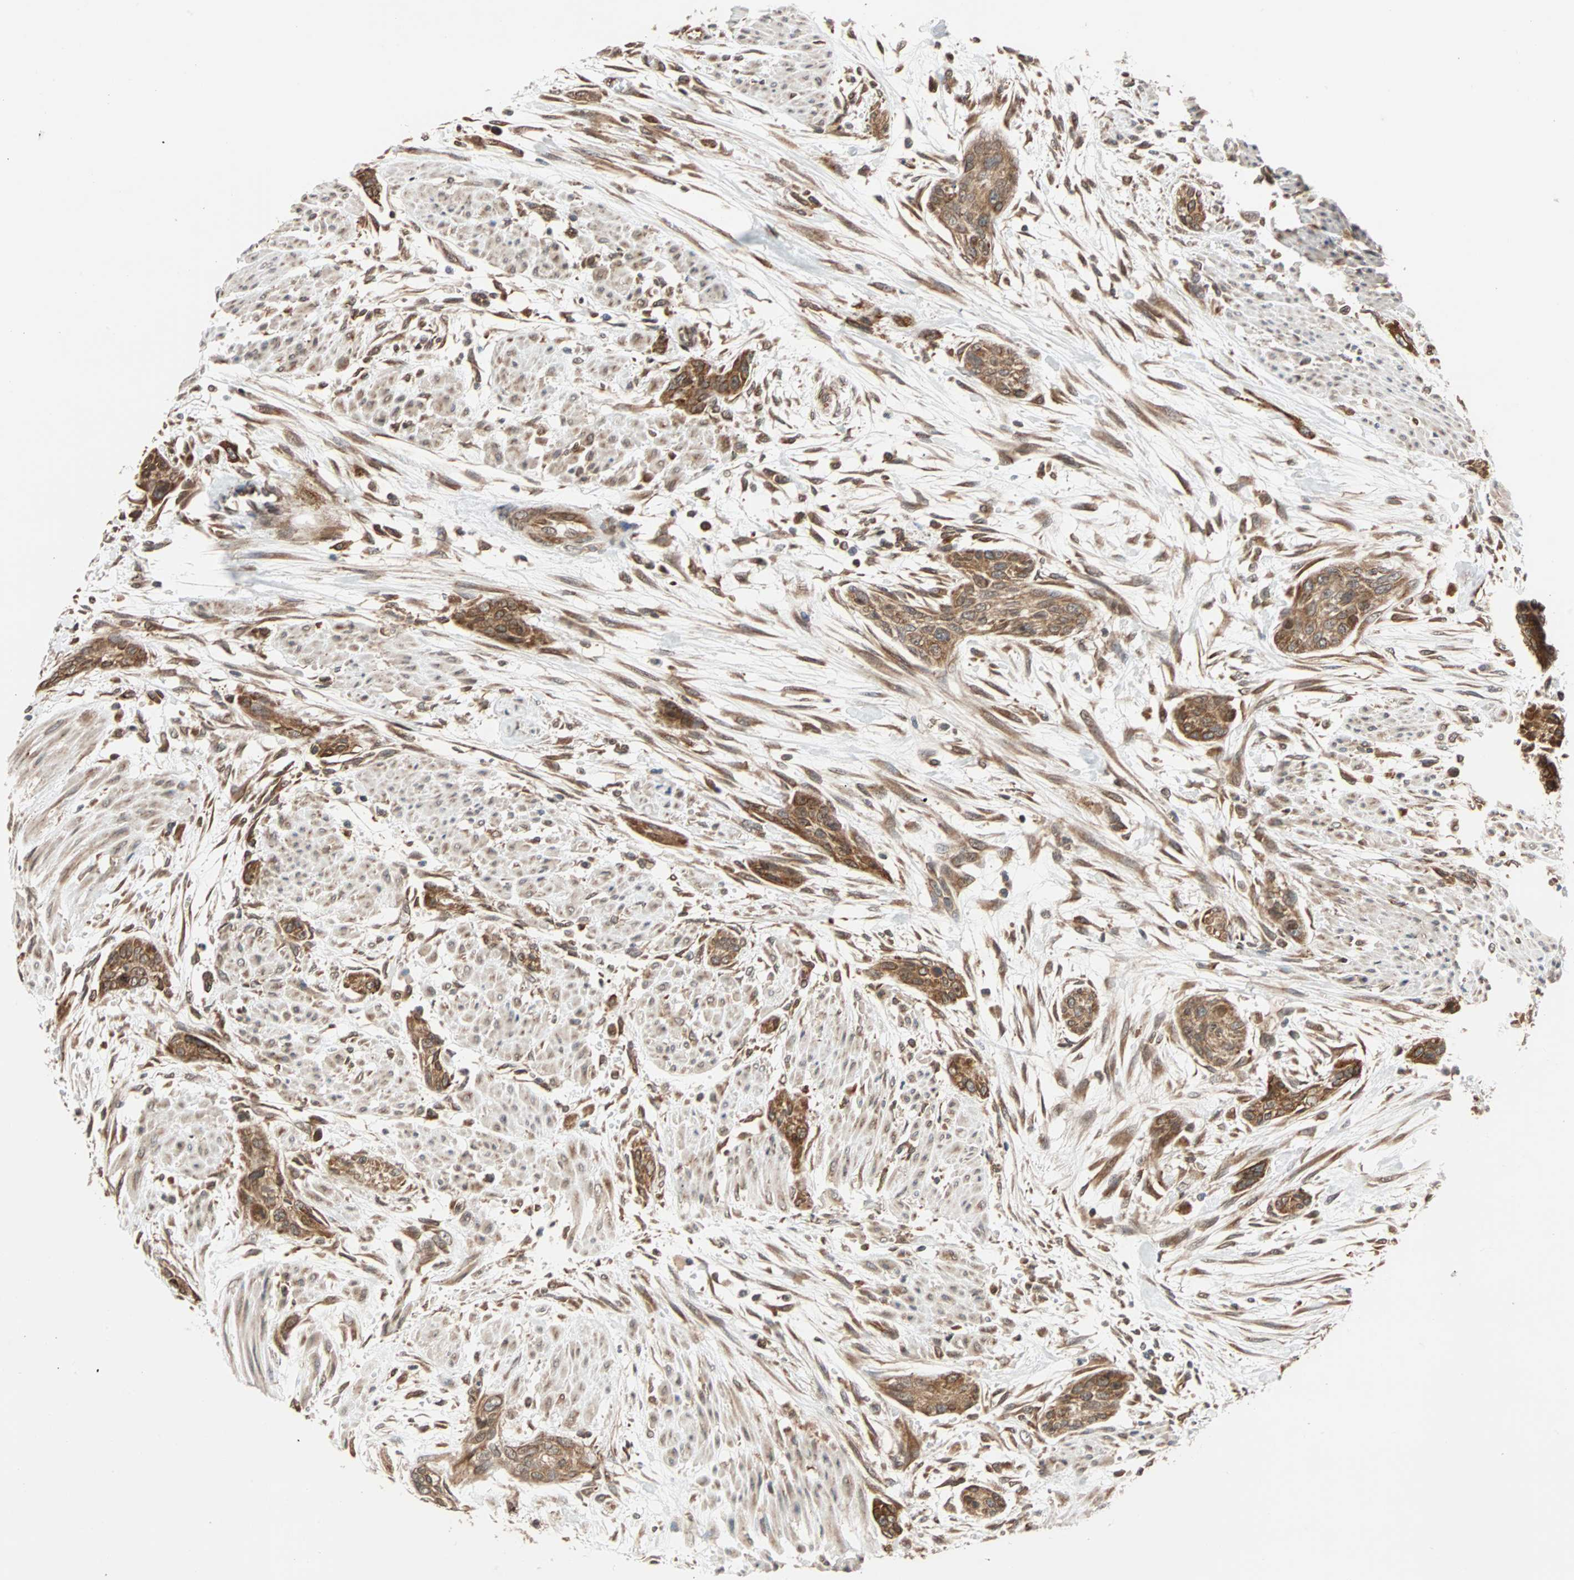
{"staining": {"intensity": "strong", "quantity": ">75%", "location": "cytoplasmic/membranous"}, "tissue": "urothelial cancer", "cell_type": "Tumor cells", "image_type": "cancer", "snomed": [{"axis": "morphology", "description": "Urothelial carcinoma, High grade"}, {"axis": "topography", "description": "Urinary bladder"}], "caption": "IHC micrograph of urothelial cancer stained for a protein (brown), which shows high levels of strong cytoplasmic/membranous positivity in about >75% of tumor cells.", "gene": "AUP1", "patient": {"sex": "male", "age": 35}}